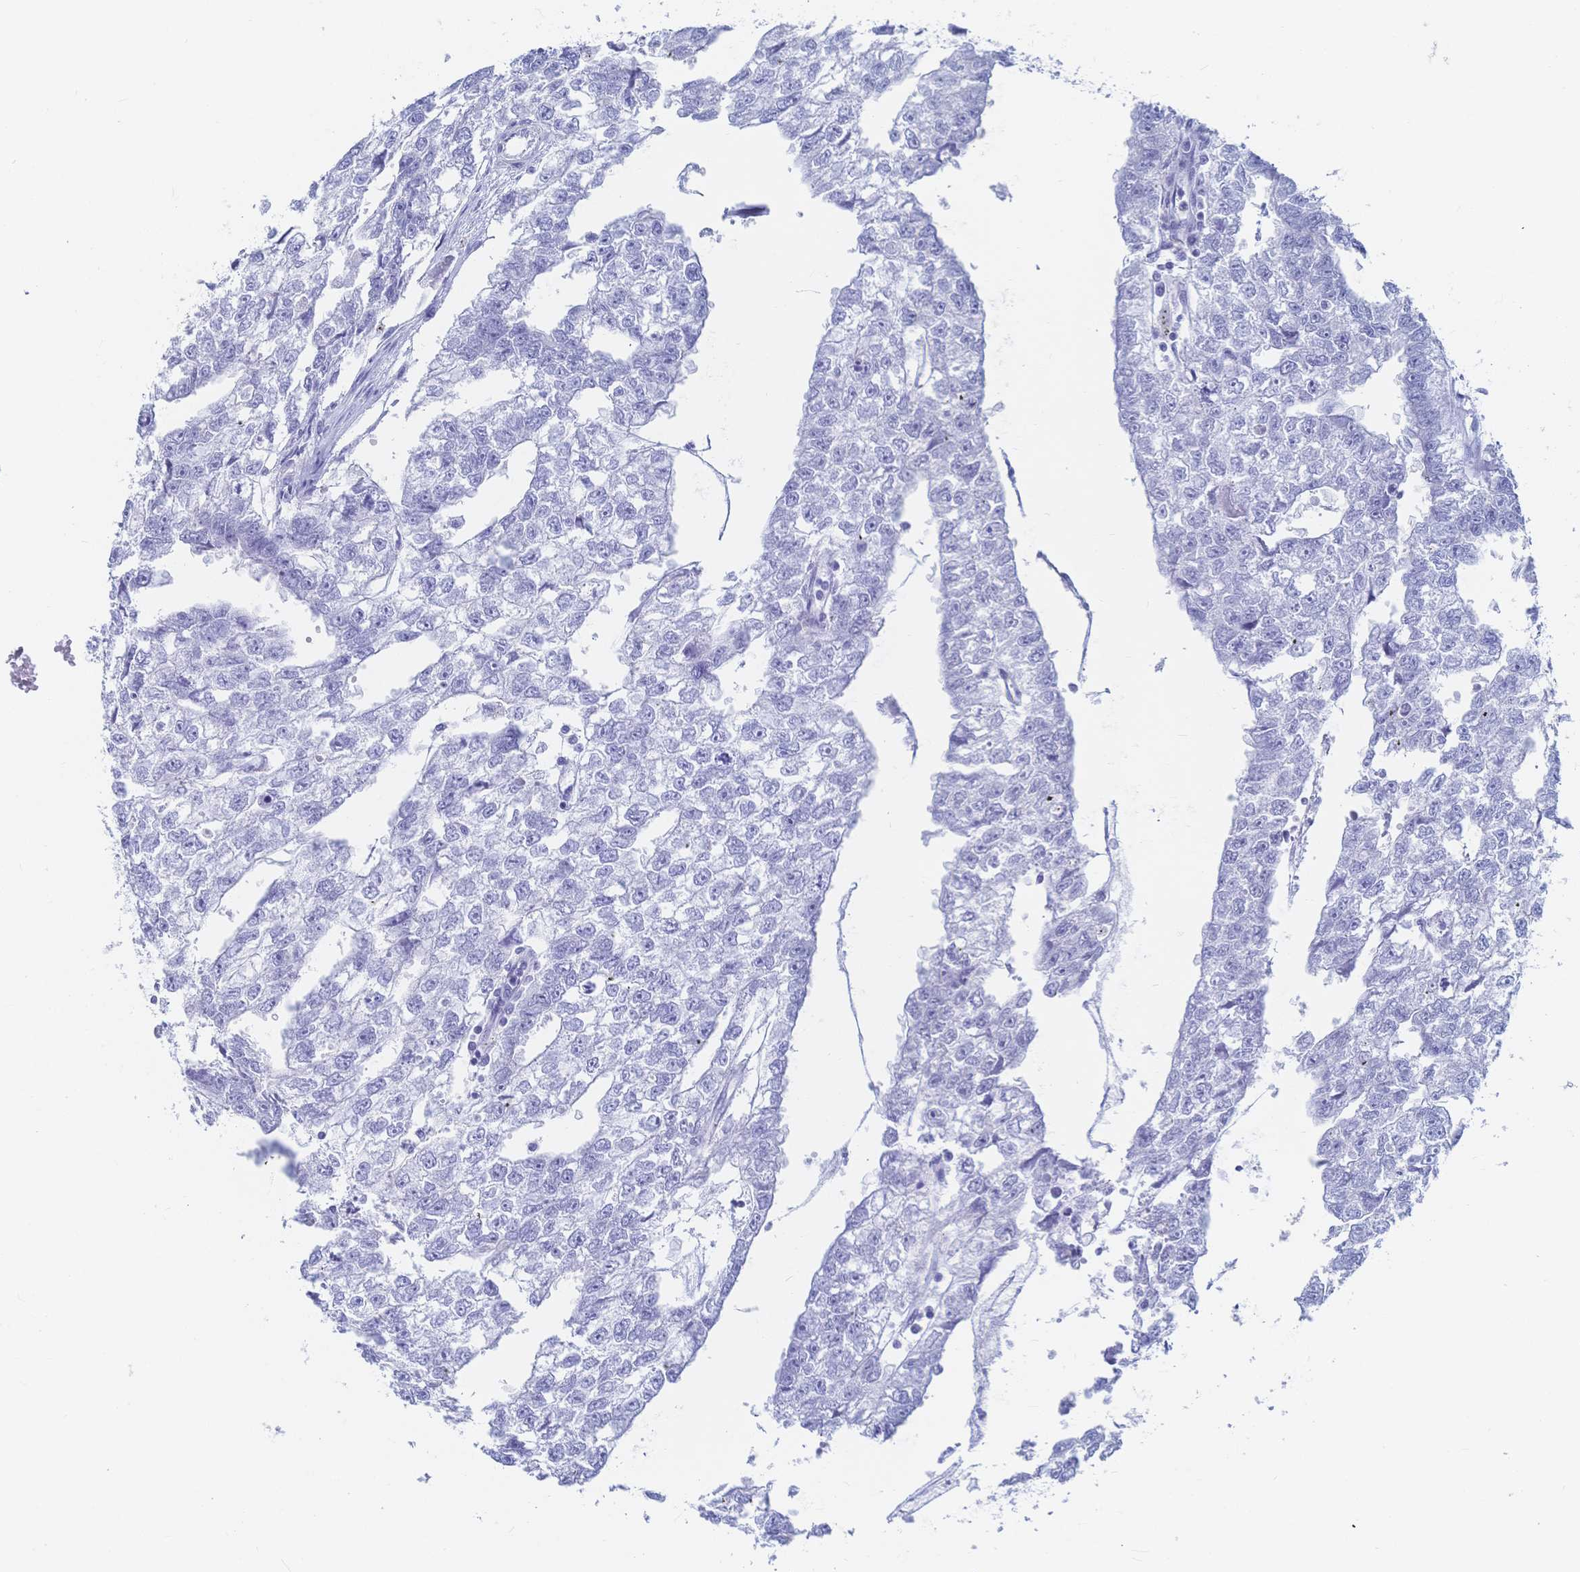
{"staining": {"intensity": "negative", "quantity": "none", "location": "none"}, "tissue": "testis cancer", "cell_type": "Tumor cells", "image_type": "cancer", "snomed": [{"axis": "morphology", "description": "Carcinoma, Embryonal, NOS"}, {"axis": "morphology", "description": "Teratoma, malignant, NOS"}, {"axis": "topography", "description": "Testis"}], "caption": "Testis cancer stained for a protein using IHC demonstrates no staining tumor cells.", "gene": "IL2RB", "patient": {"sex": "male", "age": 44}}